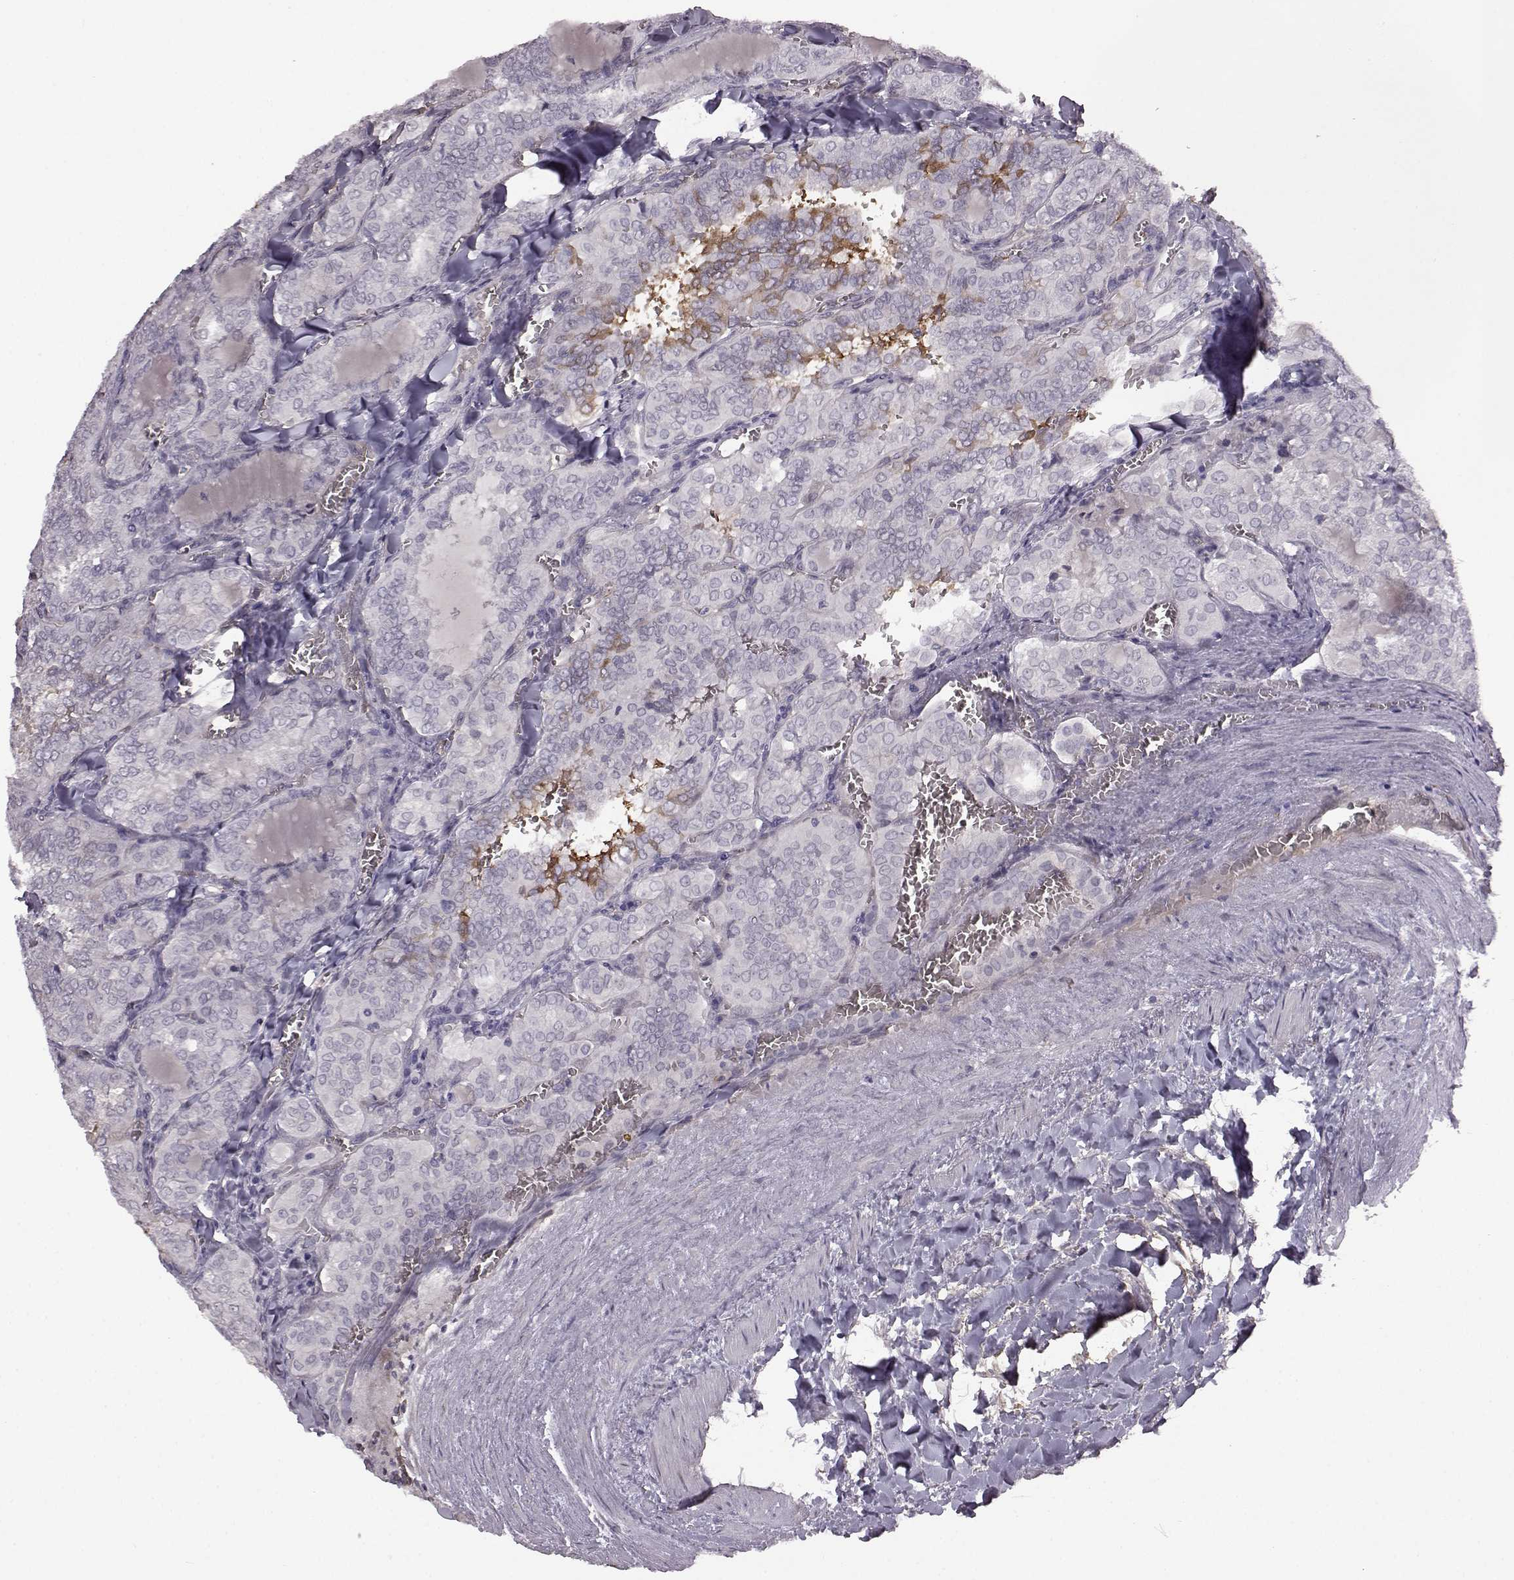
{"staining": {"intensity": "negative", "quantity": "none", "location": "none"}, "tissue": "thyroid cancer", "cell_type": "Tumor cells", "image_type": "cancer", "snomed": [{"axis": "morphology", "description": "Papillary adenocarcinoma, NOS"}, {"axis": "topography", "description": "Thyroid gland"}], "caption": "Immunohistochemical staining of human papillary adenocarcinoma (thyroid) exhibits no significant positivity in tumor cells. (Brightfield microscopy of DAB immunohistochemistry at high magnification).", "gene": "PROP1", "patient": {"sex": "female", "age": 41}}